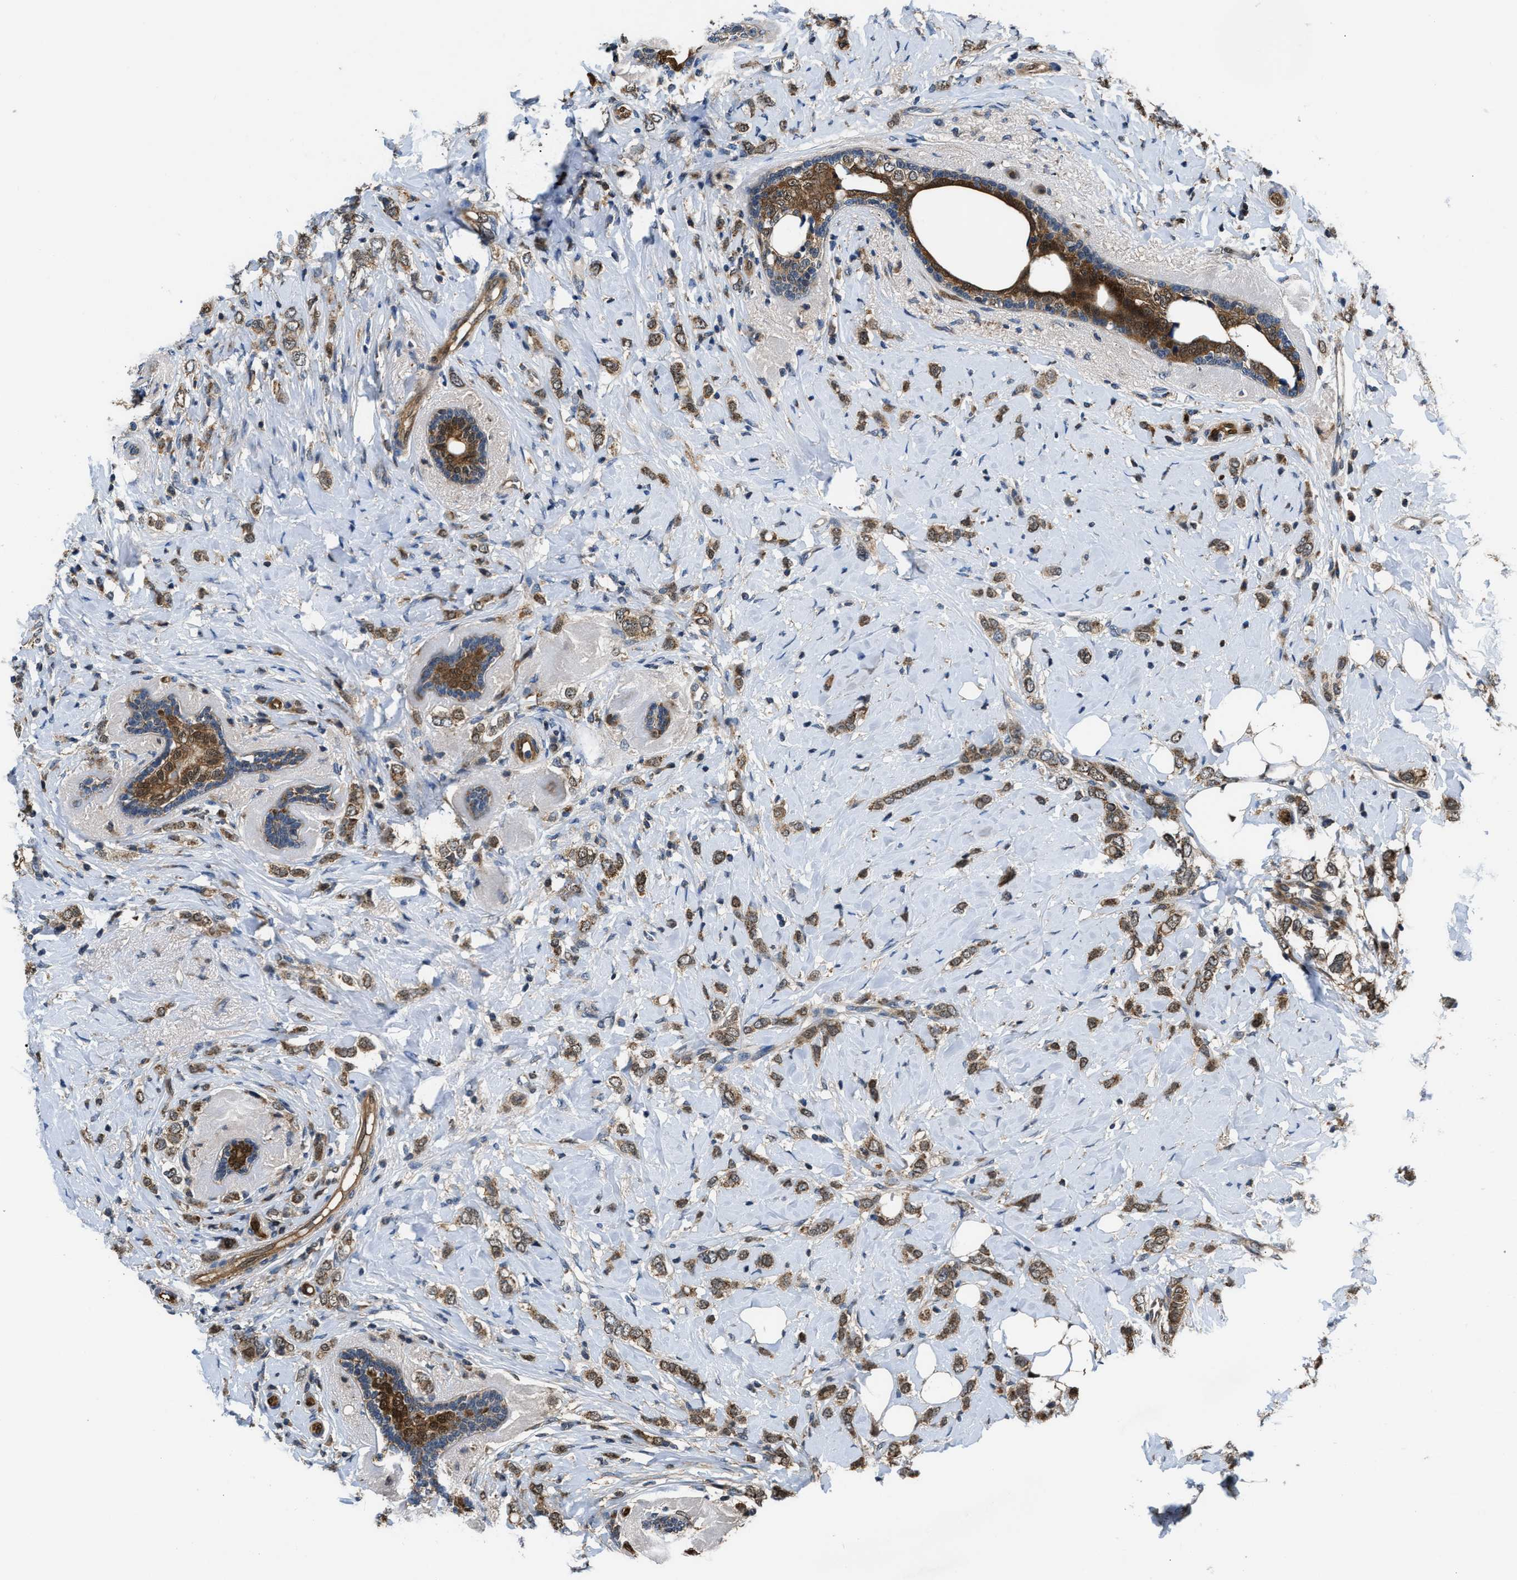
{"staining": {"intensity": "moderate", "quantity": ">75%", "location": "cytoplasmic/membranous"}, "tissue": "breast cancer", "cell_type": "Tumor cells", "image_type": "cancer", "snomed": [{"axis": "morphology", "description": "Normal tissue, NOS"}, {"axis": "morphology", "description": "Lobular carcinoma"}, {"axis": "topography", "description": "Breast"}], "caption": "Tumor cells exhibit medium levels of moderate cytoplasmic/membranous expression in about >75% of cells in human lobular carcinoma (breast). (DAB (3,3'-diaminobenzidine) = brown stain, brightfield microscopy at high magnification).", "gene": "PPA1", "patient": {"sex": "female", "age": 47}}